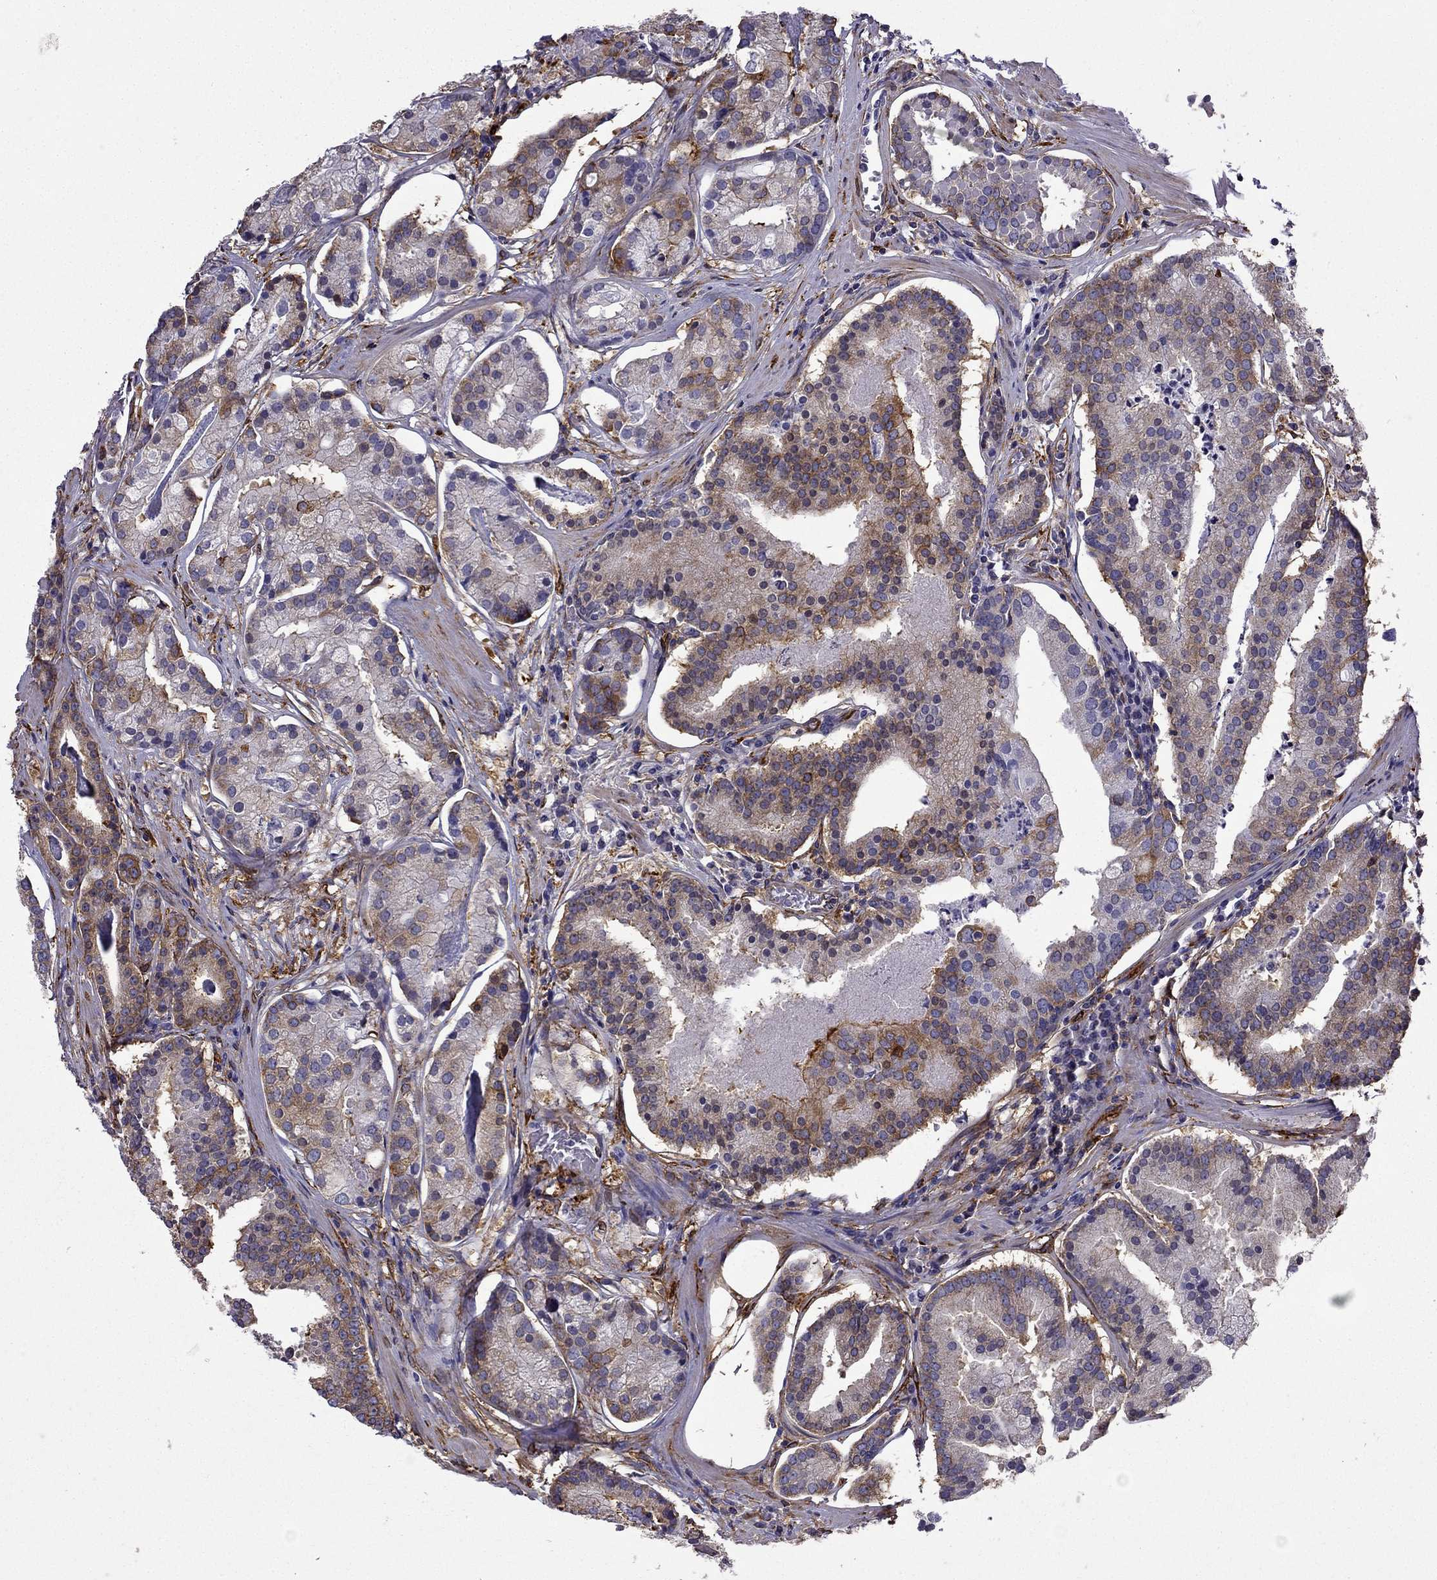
{"staining": {"intensity": "moderate", "quantity": "25%-75%", "location": "cytoplasmic/membranous"}, "tissue": "prostate cancer", "cell_type": "Tumor cells", "image_type": "cancer", "snomed": [{"axis": "morphology", "description": "Adenocarcinoma, NOS"}, {"axis": "topography", "description": "Prostate and seminal vesicle, NOS"}, {"axis": "topography", "description": "Prostate"}], "caption": "Immunohistochemical staining of human prostate cancer demonstrates medium levels of moderate cytoplasmic/membranous positivity in about 25%-75% of tumor cells. (DAB (3,3'-diaminobenzidine) = brown stain, brightfield microscopy at high magnification).", "gene": "MAP4", "patient": {"sex": "male", "age": 44}}